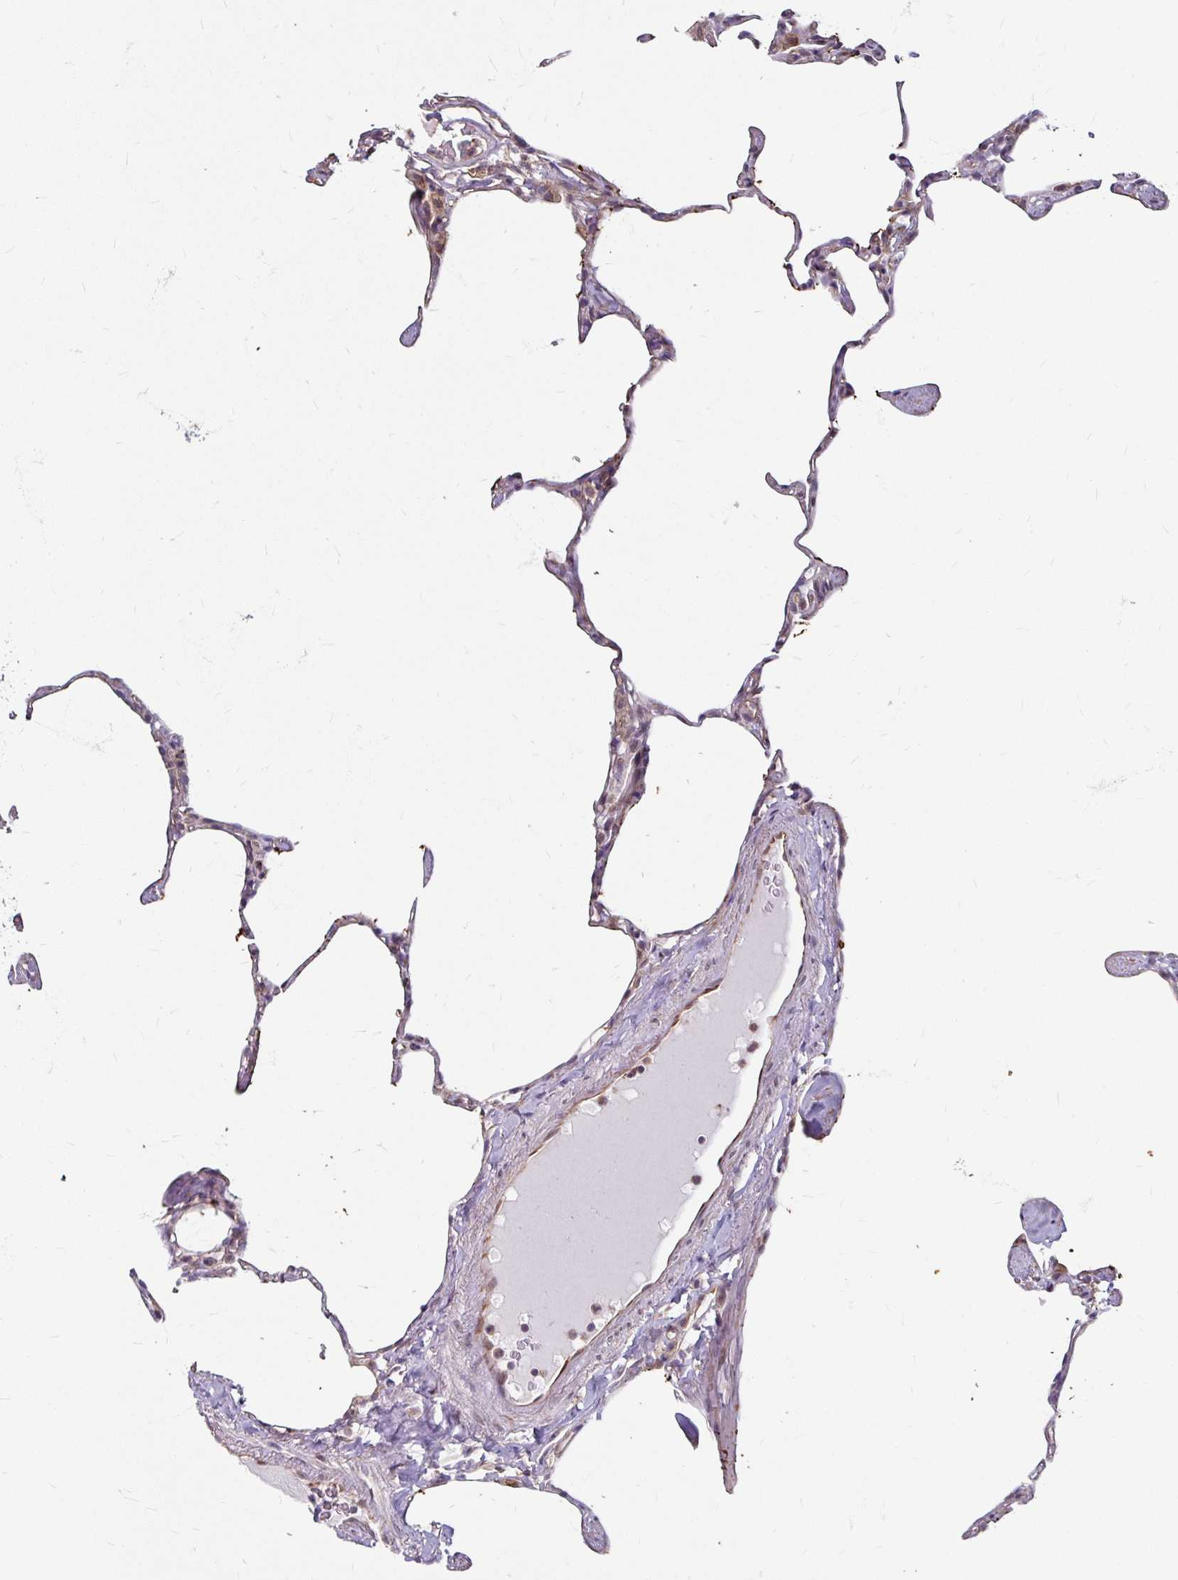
{"staining": {"intensity": "weak", "quantity": "<25%", "location": "cytoplasmic/membranous"}, "tissue": "lung", "cell_type": "Alveolar cells", "image_type": "normal", "snomed": [{"axis": "morphology", "description": "Normal tissue, NOS"}, {"axis": "topography", "description": "Lung"}], "caption": "High power microscopy micrograph of an immunohistochemistry (IHC) image of unremarkable lung, revealing no significant positivity in alveolar cells.", "gene": "DAAM2", "patient": {"sex": "male", "age": 65}}